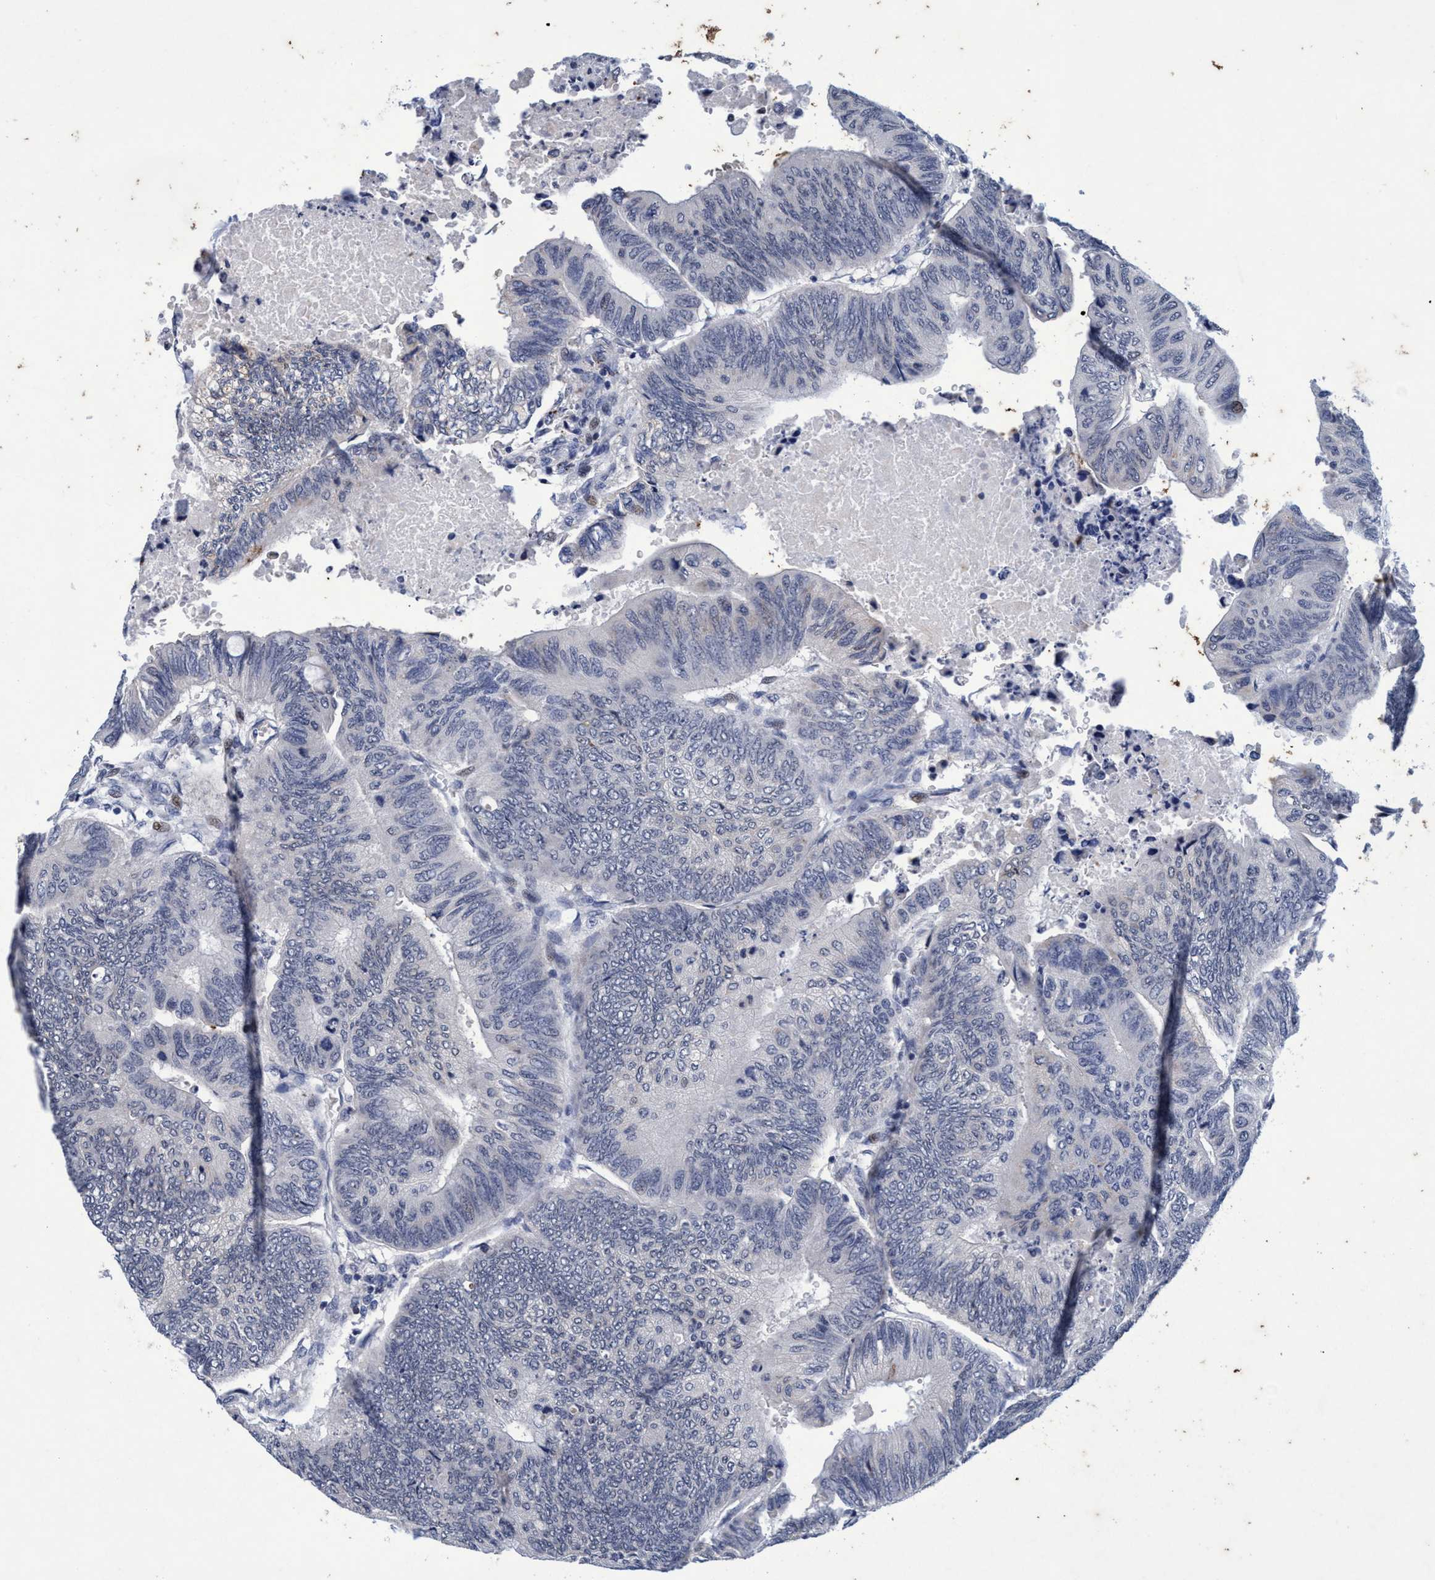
{"staining": {"intensity": "negative", "quantity": "none", "location": "none"}, "tissue": "colorectal cancer", "cell_type": "Tumor cells", "image_type": "cancer", "snomed": [{"axis": "morphology", "description": "Normal tissue, NOS"}, {"axis": "morphology", "description": "Adenocarcinoma, NOS"}, {"axis": "topography", "description": "Rectum"}, {"axis": "topography", "description": "Peripheral nerve tissue"}], "caption": "Tumor cells are negative for brown protein staining in colorectal cancer (adenocarcinoma).", "gene": "GRB14", "patient": {"sex": "male", "age": 92}}